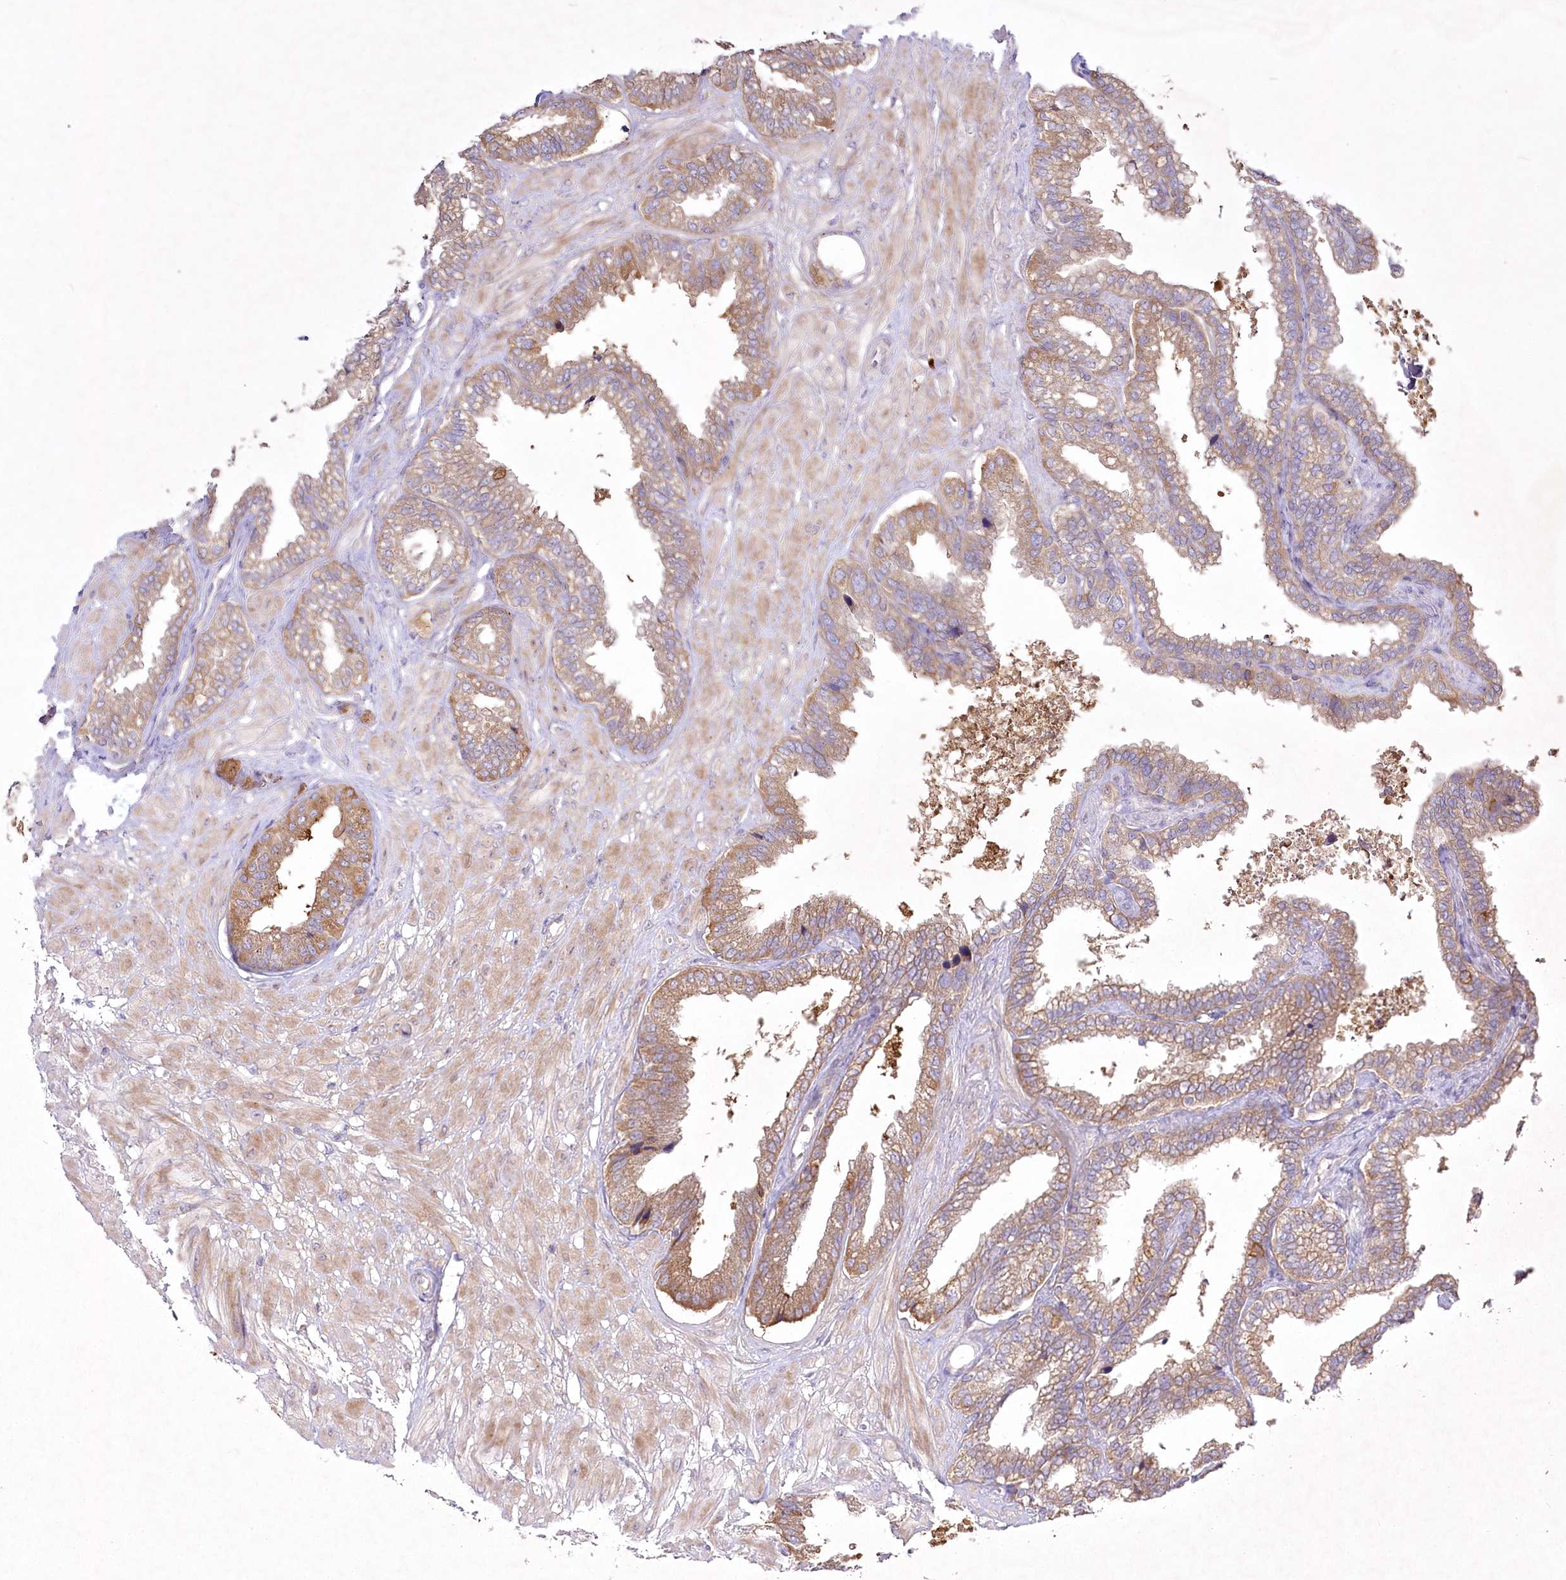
{"staining": {"intensity": "moderate", "quantity": ">75%", "location": "cytoplasmic/membranous"}, "tissue": "seminal vesicle", "cell_type": "Glandular cells", "image_type": "normal", "snomed": [{"axis": "morphology", "description": "Normal tissue, NOS"}, {"axis": "topography", "description": "Seminal veicle"}], "caption": "Normal seminal vesicle displays moderate cytoplasmic/membranous positivity in about >75% of glandular cells, visualized by immunohistochemistry.", "gene": "PYROXD1", "patient": {"sex": "male", "age": 46}}